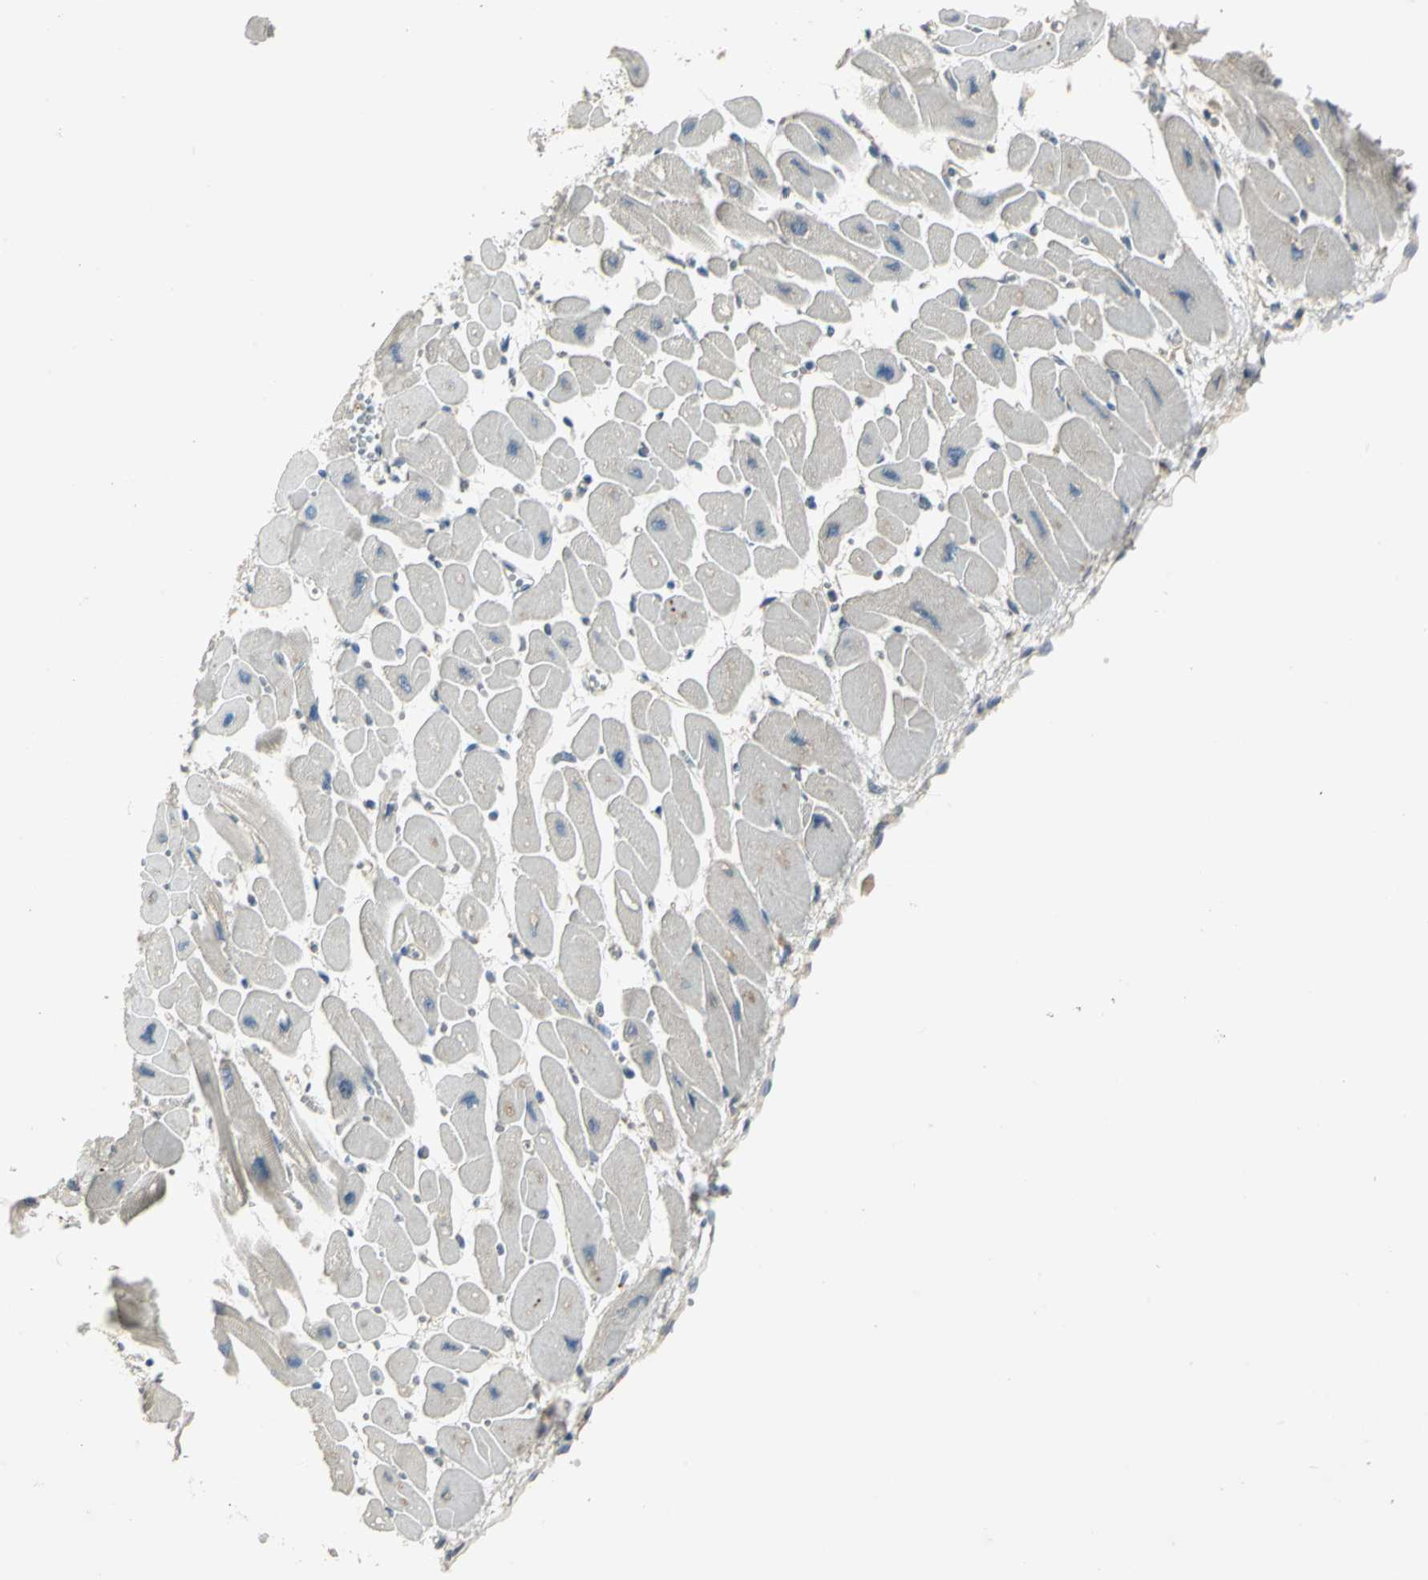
{"staining": {"intensity": "moderate", "quantity": "<25%", "location": "cytoplasmic/membranous"}, "tissue": "heart muscle", "cell_type": "Cardiomyocytes", "image_type": "normal", "snomed": [{"axis": "morphology", "description": "Normal tissue, NOS"}, {"axis": "topography", "description": "Heart"}], "caption": "IHC (DAB (3,3'-diaminobenzidine)) staining of normal heart muscle demonstrates moderate cytoplasmic/membranous protein positivity in about <25% of cardiomyocytes.", "gene": "PRKAA1", "patient": {"sex": "female", "age": 54}}